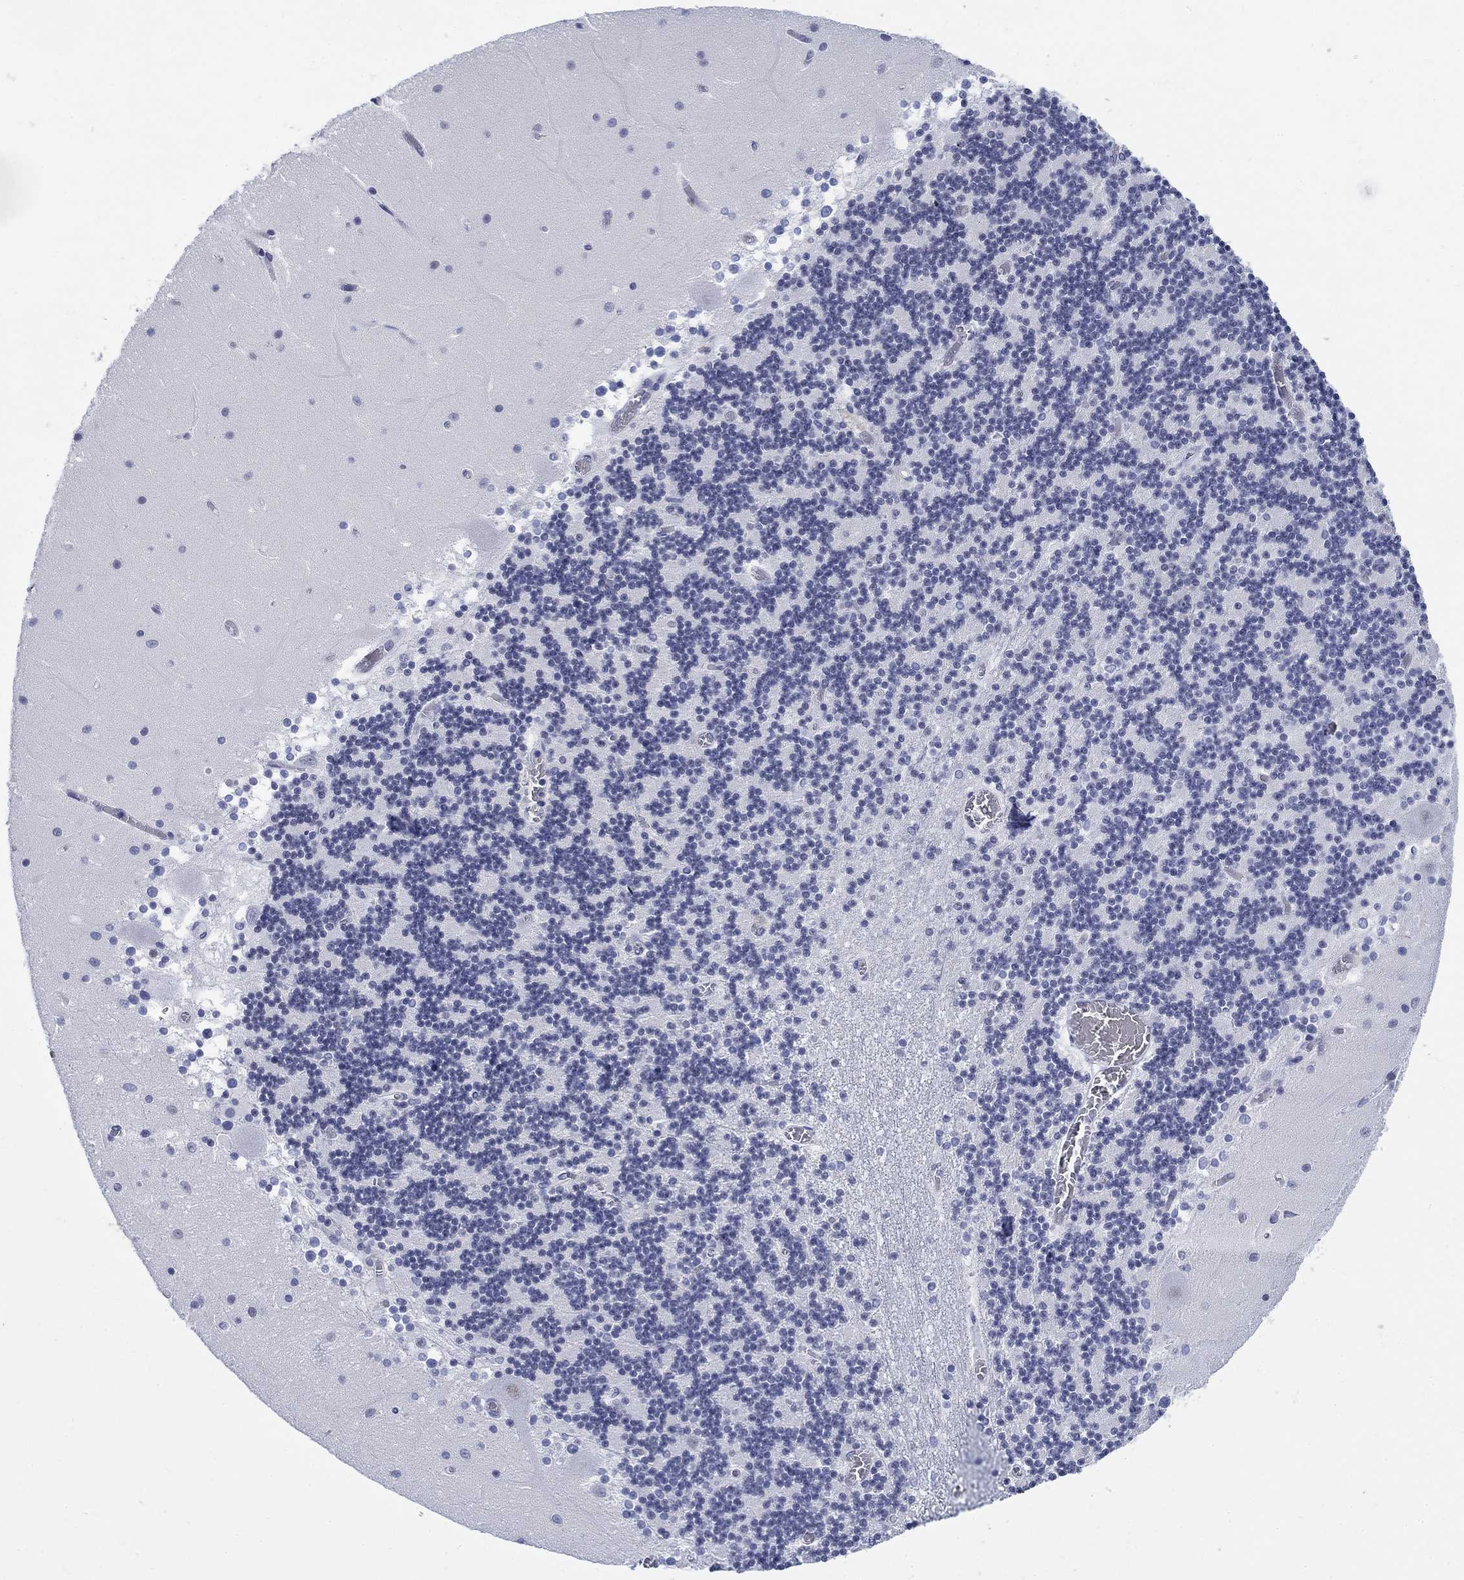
{"staining": {"intensity": "negative", "quantity": "none", "location": "none"}, "tissue": "cerebellum", "cell_type": "Cells in granular layer", "image_type": "normal", "snomed": [{"axis": "morphology", "description": "Normal tissue, NOS"}, {"axis": "topography", "description": "Cerebellum"}], "caption": "Cells in granular layer are negative for protein expression in unremarkable human cerebellum. (DAB (3,3'-diaminobenzidine) immunohistochemistry (IHC) with hematoxylin counter stain).", "gene": "KRT76", "patient": {"sex": "female", "age": 28}}